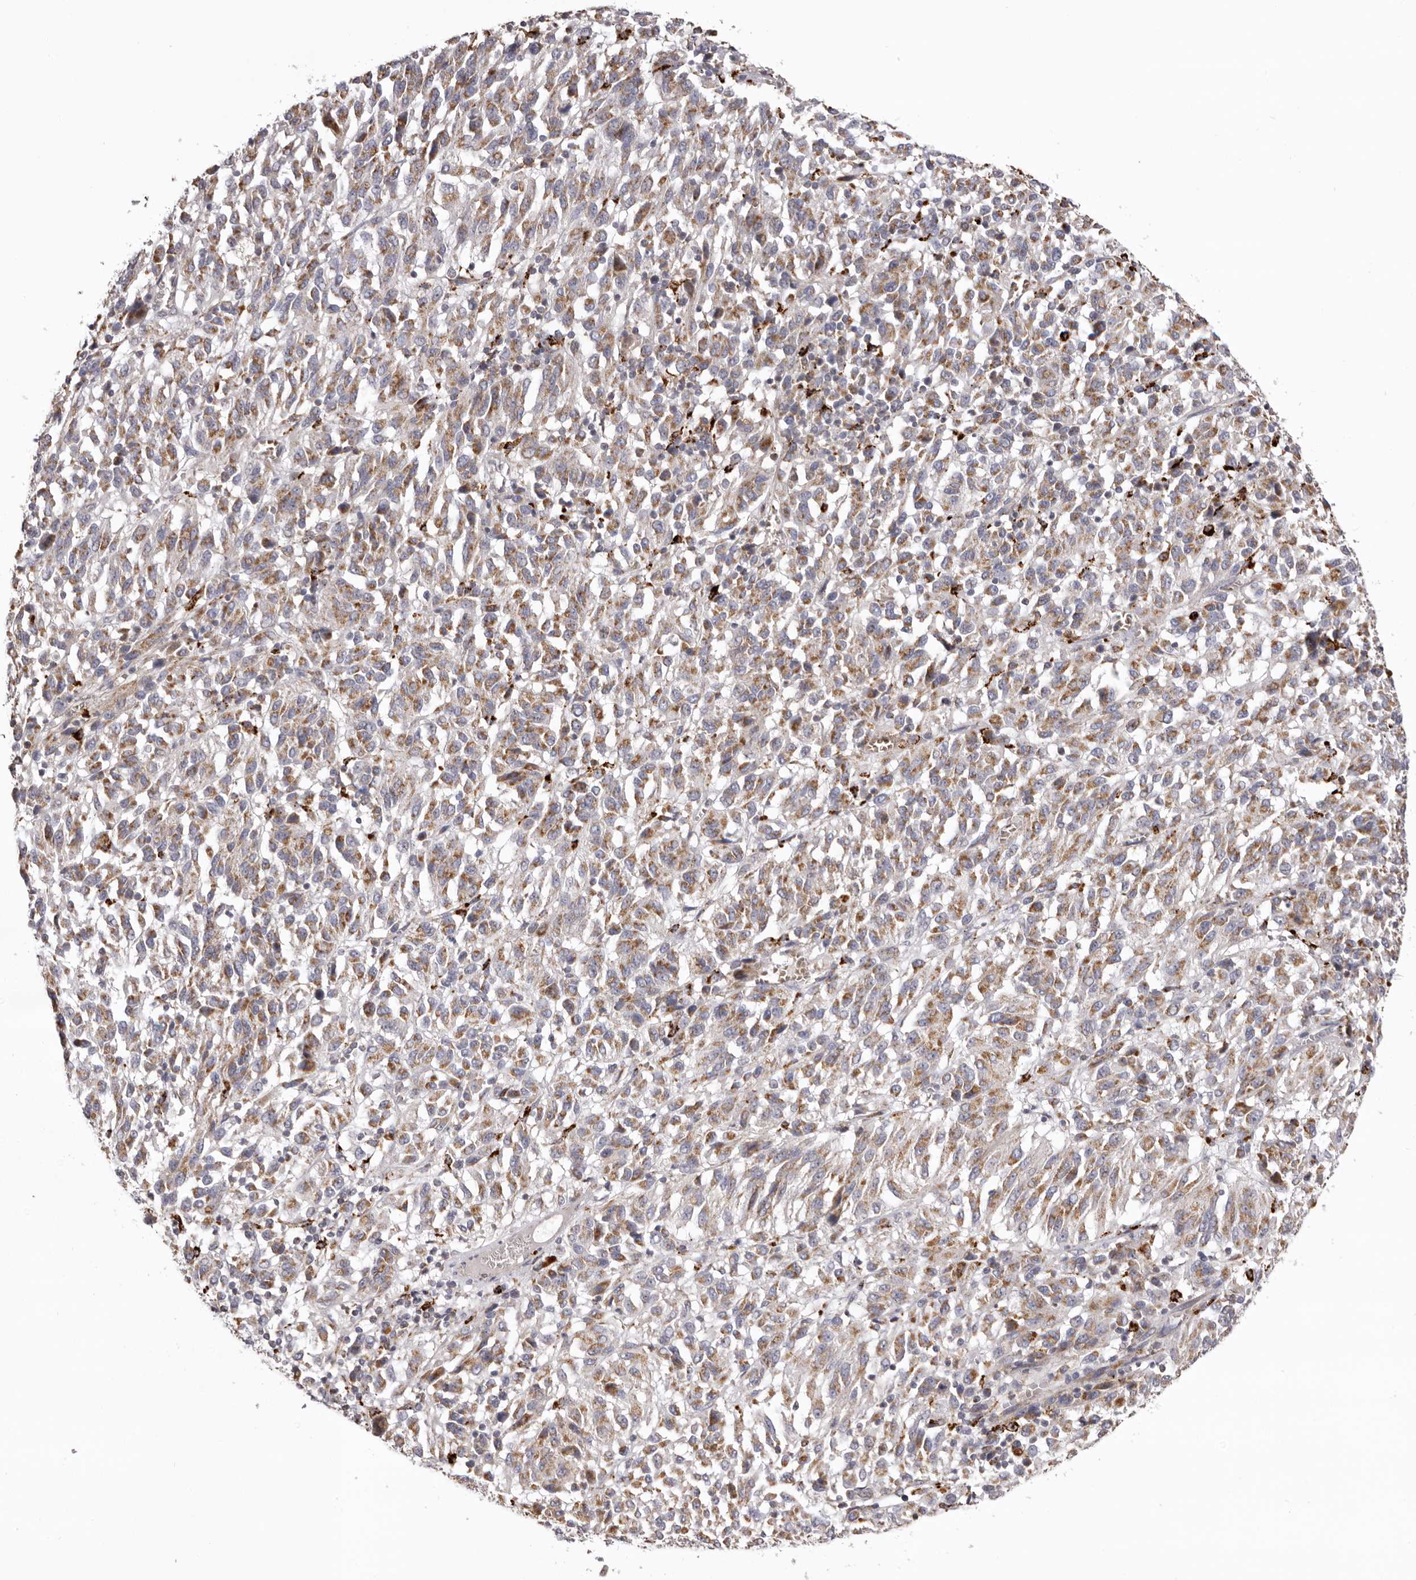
{"staining": {"intensity": "moderate", "quantity": ">75%", "location": "cytoplasmic/membranous"}, "tissue": "melanoma", "cell_type": "Tumor cells", "image_type": "cancer", "snomed": [{"axis": "morphology", "description": "Malignant melanoma, Metastatic site"}, {"axis": "topography", "description": "Lung"}], "caption": "This image reveals immunohistochemistry staining of malignant melanoma (metastatic site), with medium moderate cytoplasmic/membranous positivity in about >75% of tumor cells.", "gene": "MECR", "patient": {"sex": "male", "age": 64}}